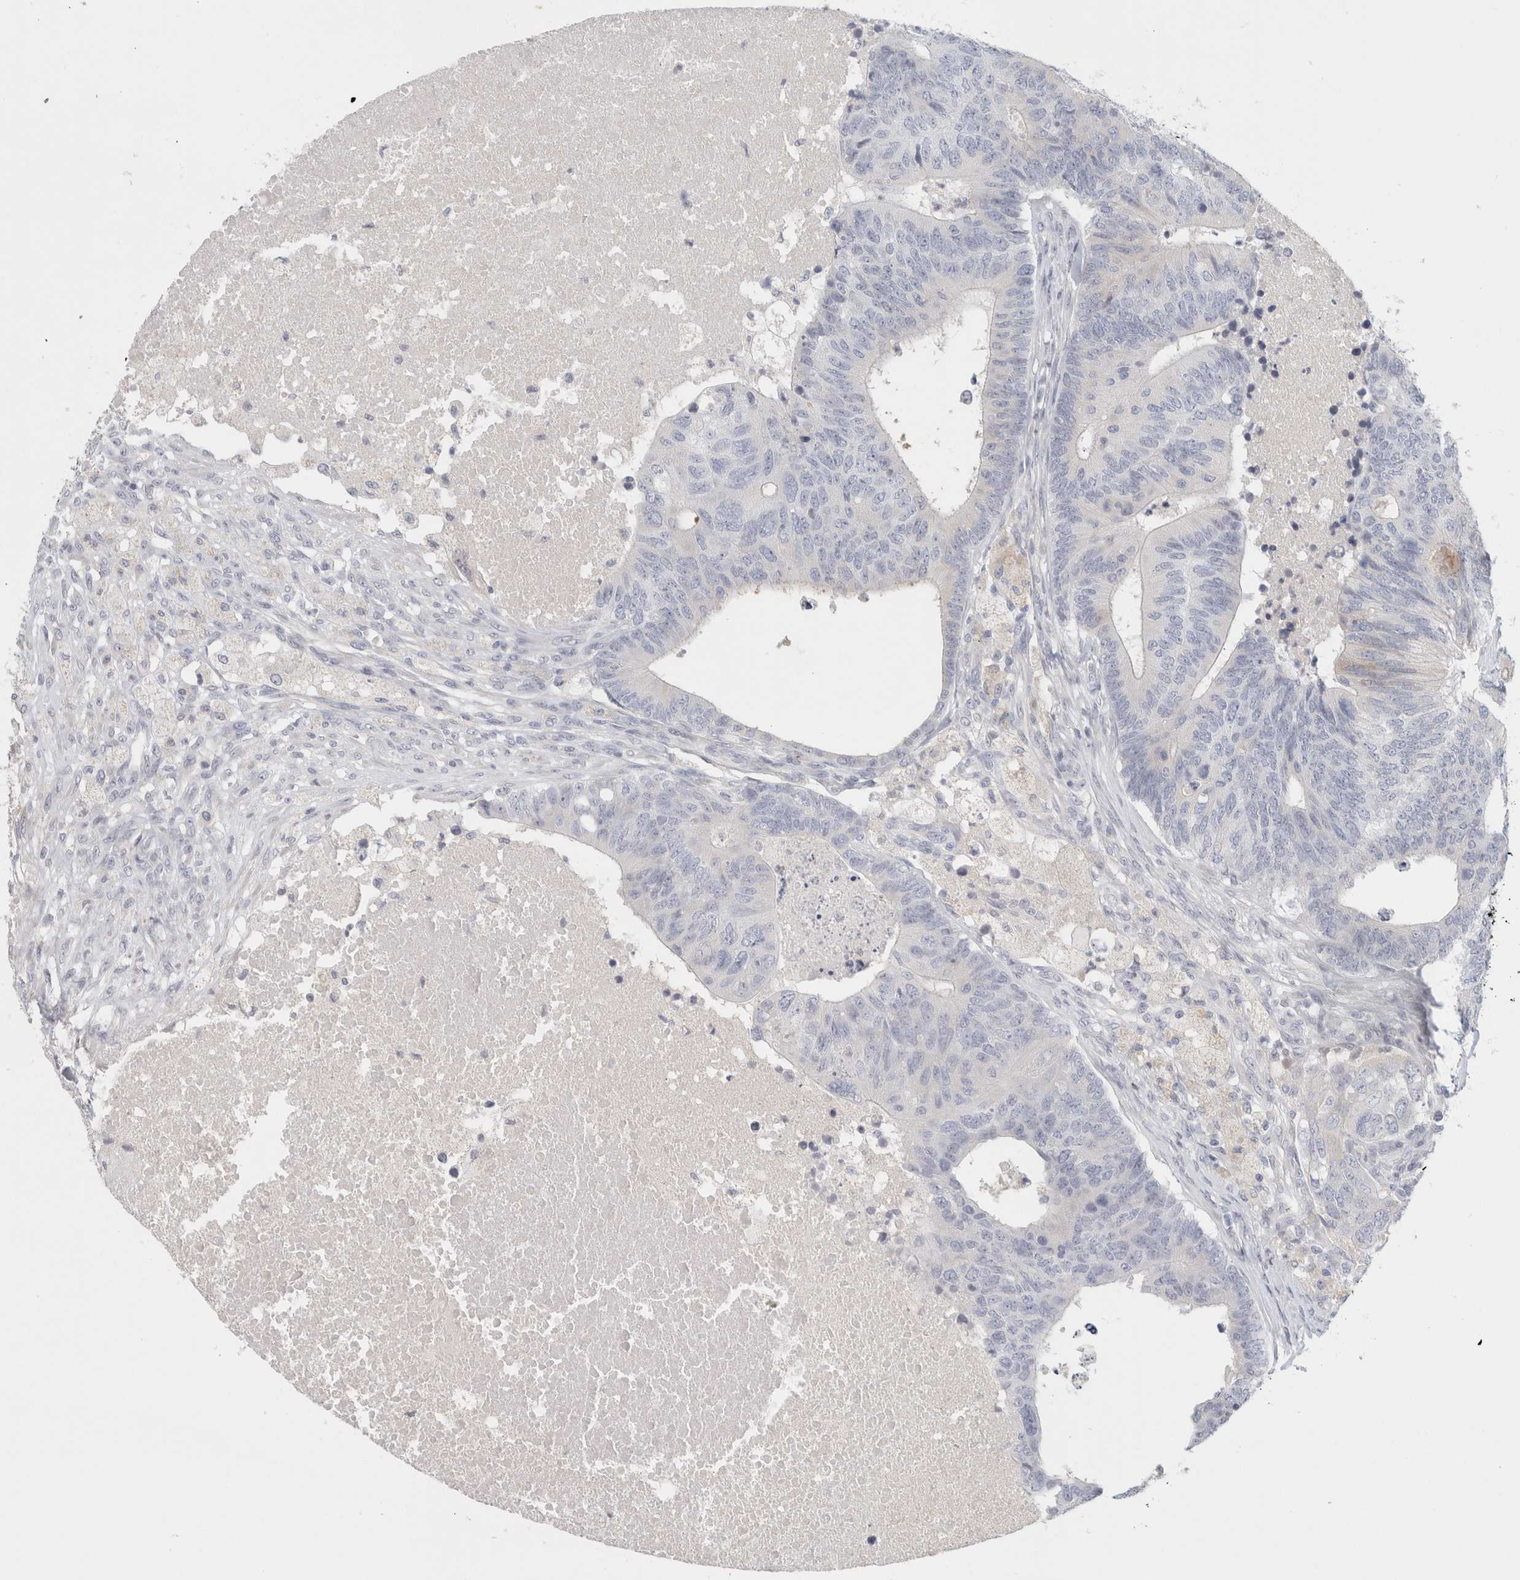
{"staining": {"intensity": "negative", "quantity": "none", "location": "none"}, "tissue": "colorectal cancer", "cell_type": "Tumor cells", "image_type": "cancer", "snomed": [{"axis": "morphology", "description": "Adenocarcinoma, NOS"}, {"axis": "topography", "description": "Colon"}], "caption": "Immunohistochemical staining of human colorectal adenocarcinoma displays no significant positivity in tumor cells.", "gene": "STK31", "patient": {"sex": "female", "age": 67}}